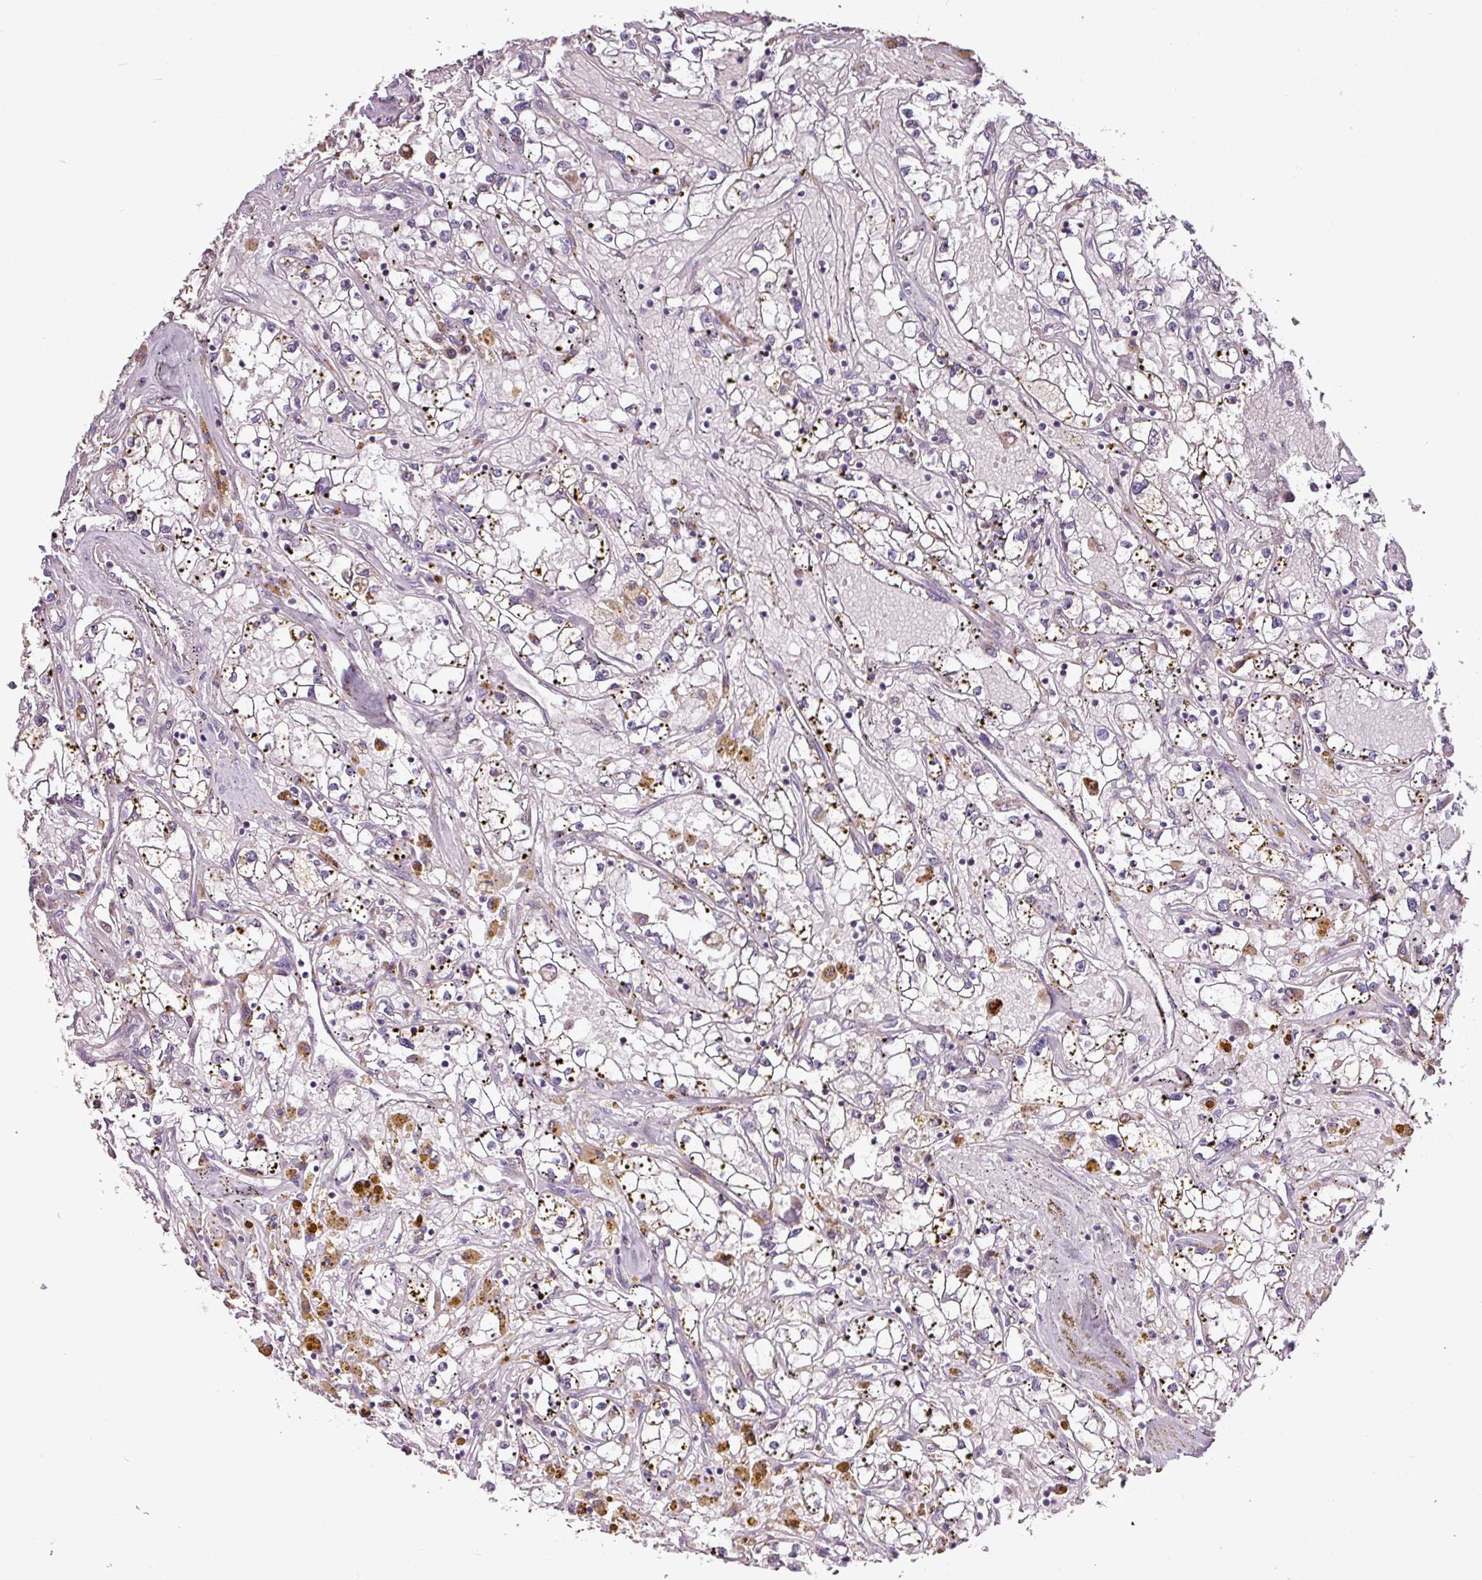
{"staining": {"intensity": "negative", "quantity": "none", "location": "none"}, "tissue": "renal cancer", "cell_type": "Tumor cells", "image_type": "cancer", "snomed": [{"axis": "morphology", "description": "Adenocarcinoma, NOS"}, {"axis": "topography", "description": "Kidney"}], "caption": "Immunohistochemistry (IHC) image of human renal adenocarcinoma stained for a protein (brown), which reveals no positivity in tumor cells.", "gene": "SKIC2", "patient": {"sex": "male", "age": 56}}